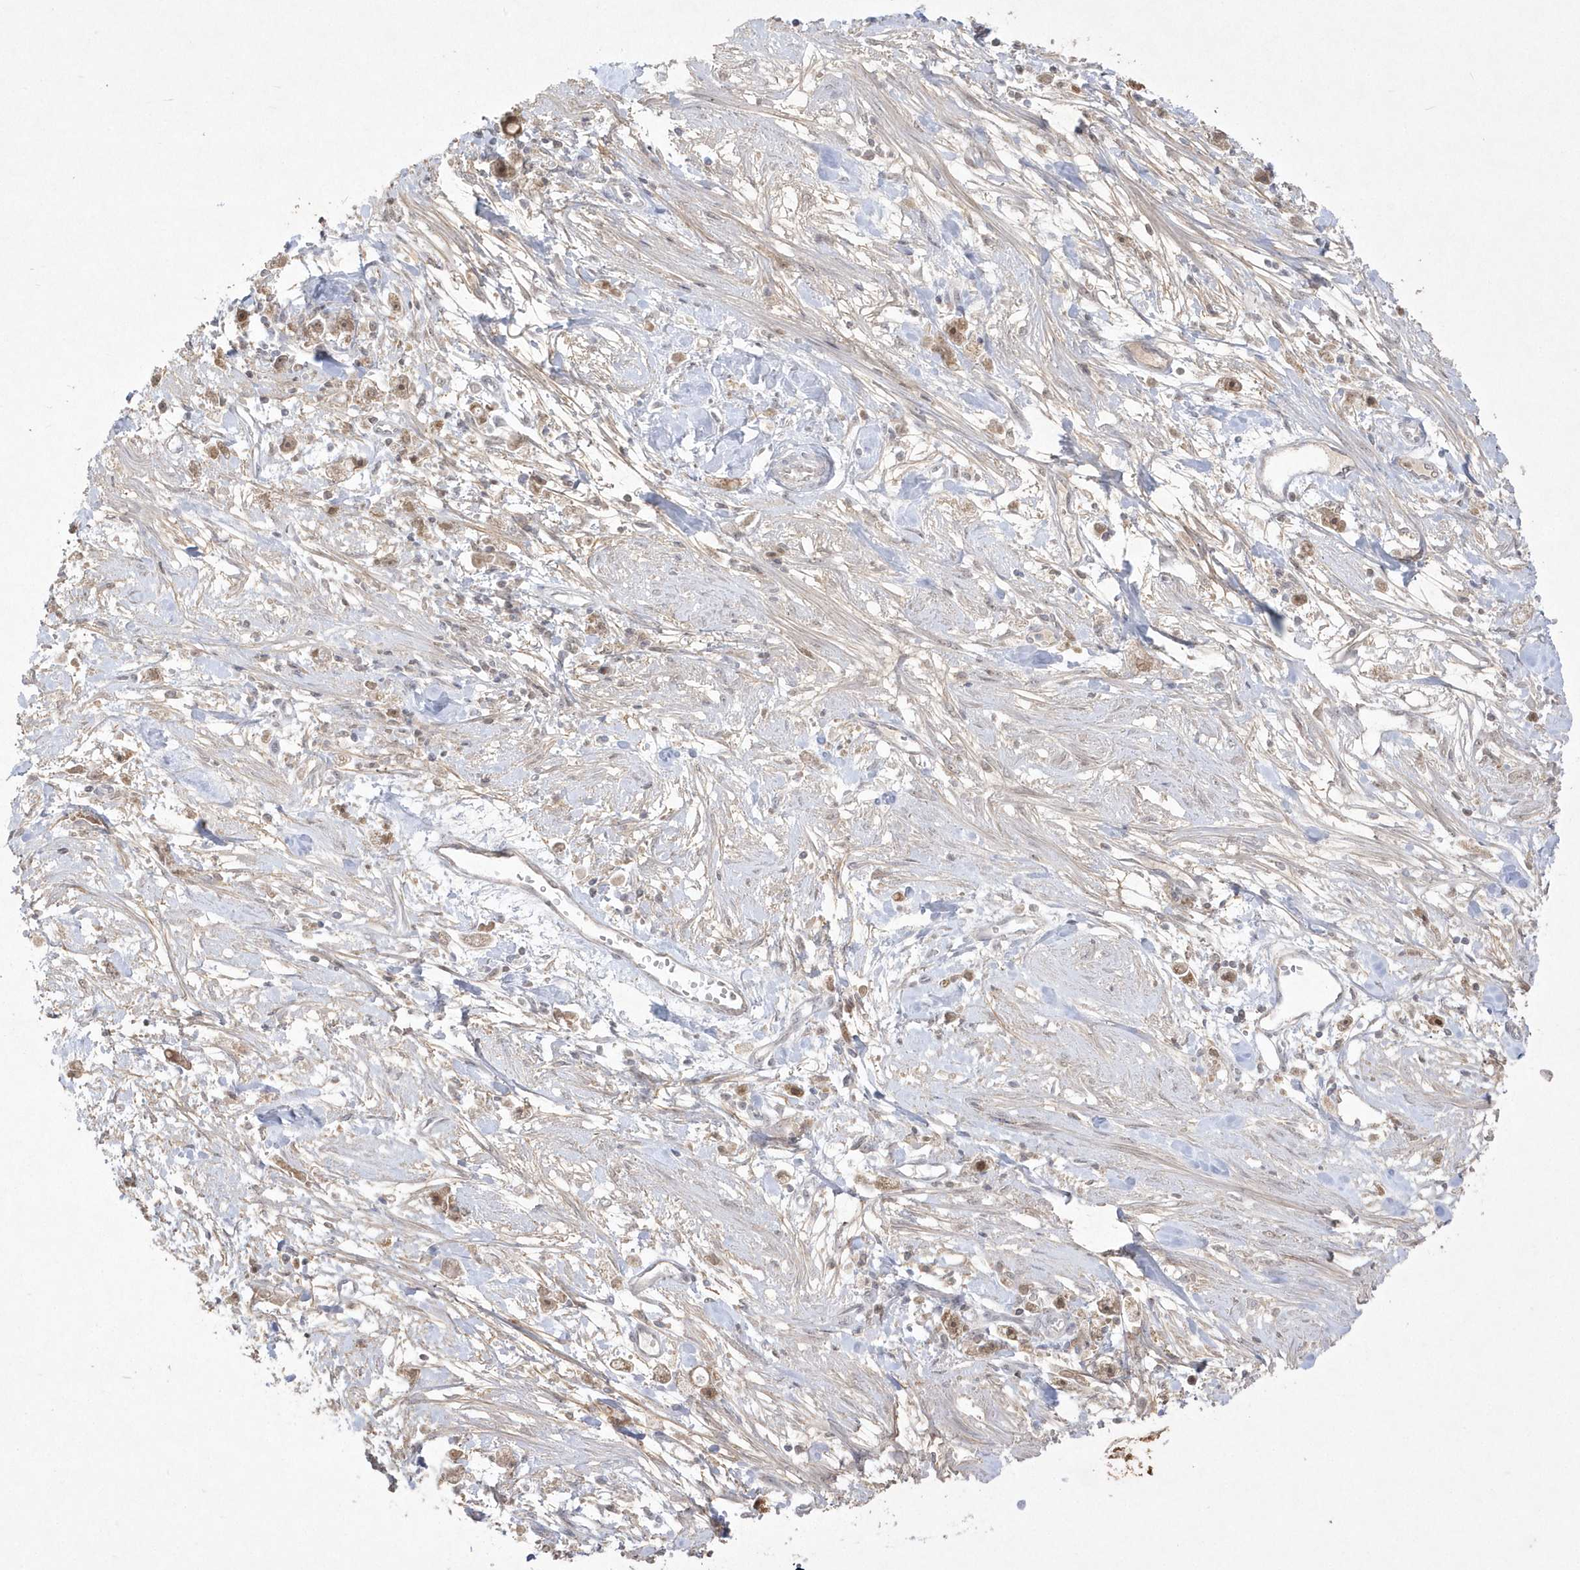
{"staining": {"intensity": "moderate", "quantity": ">75%", "location": "nuclear"}, "tissue": "stomach cancer", "cell_type": "Tumor cells", "image_type": "cancer", "snomed": [{"axis": "morphology", "description": "Adenocarcinoma, NOS"}, {"axis": "topography", "description": "Stomach"}], "caption": "A micrograph showing moderate nuclear staining in about >75% of tumor cells in stomach cancer (adenocarcinoma), as visualized by brown immunohistochemical staining.", "gene": "CPSF3", "patient": {"sex": "female", "age": 59}}